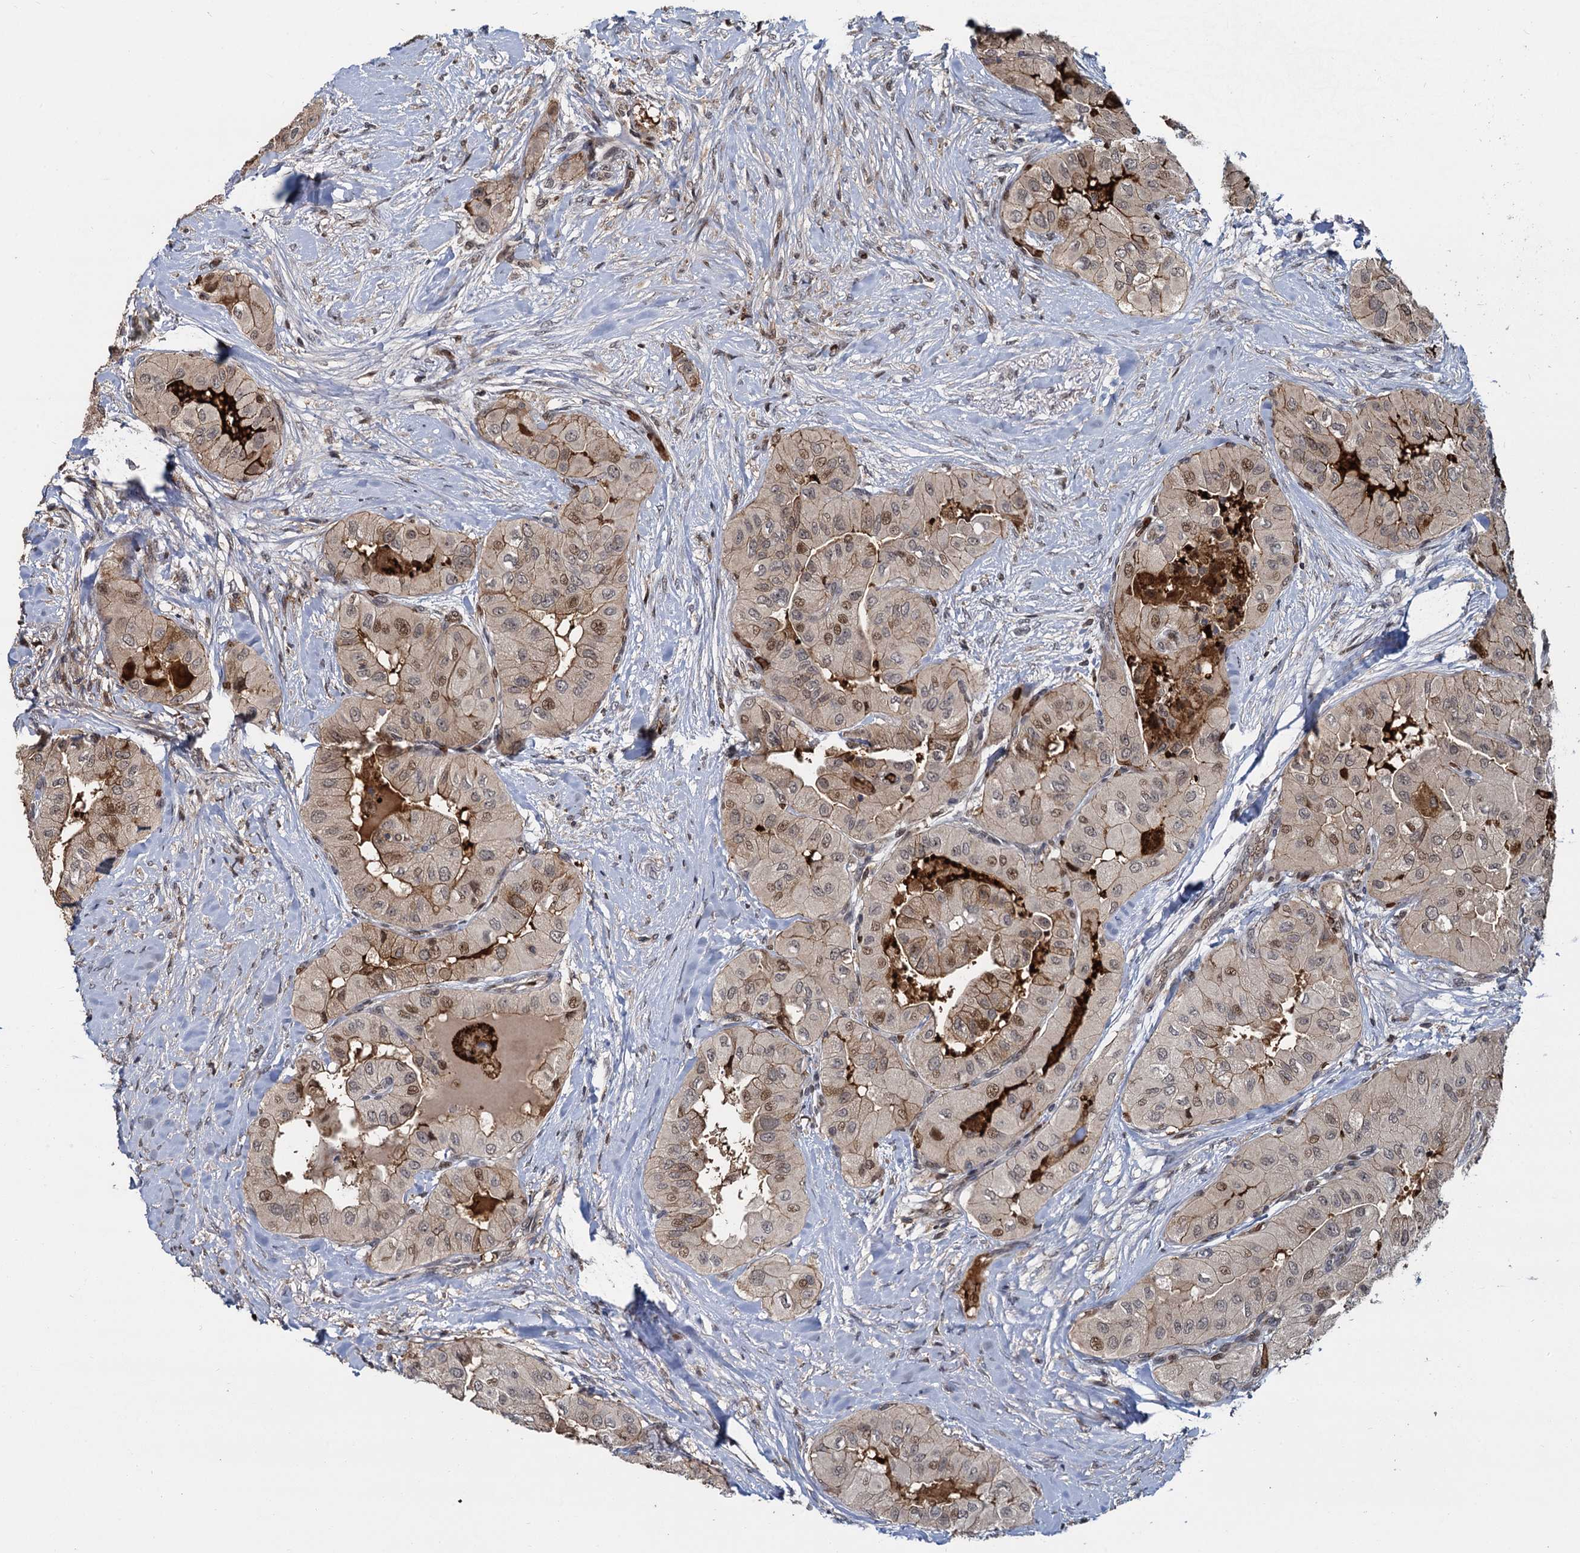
{"staining": {"intensity": "moderate", "quantity": "25%-75%", "location": "cytoplasmic/membranous,nuclear"}, "tissue": "thyroid cancer", "cell_type": "Tumor cells", "image_type": "cancer", "snomed": [{"axis": "morphology", "description": "Papillary adenocarcinoma, NOS"}, {"axis": "topography", "description": "Thyroid gland"}], "caption": "Moderate cytoplasmic/membranous and nuclear positivity for a protein is seen in about 25%-75% of tumor cells of thyroid cancer using IHC.", "gene": "FANCI", "patient": {"sex": "female", "age": 59}}